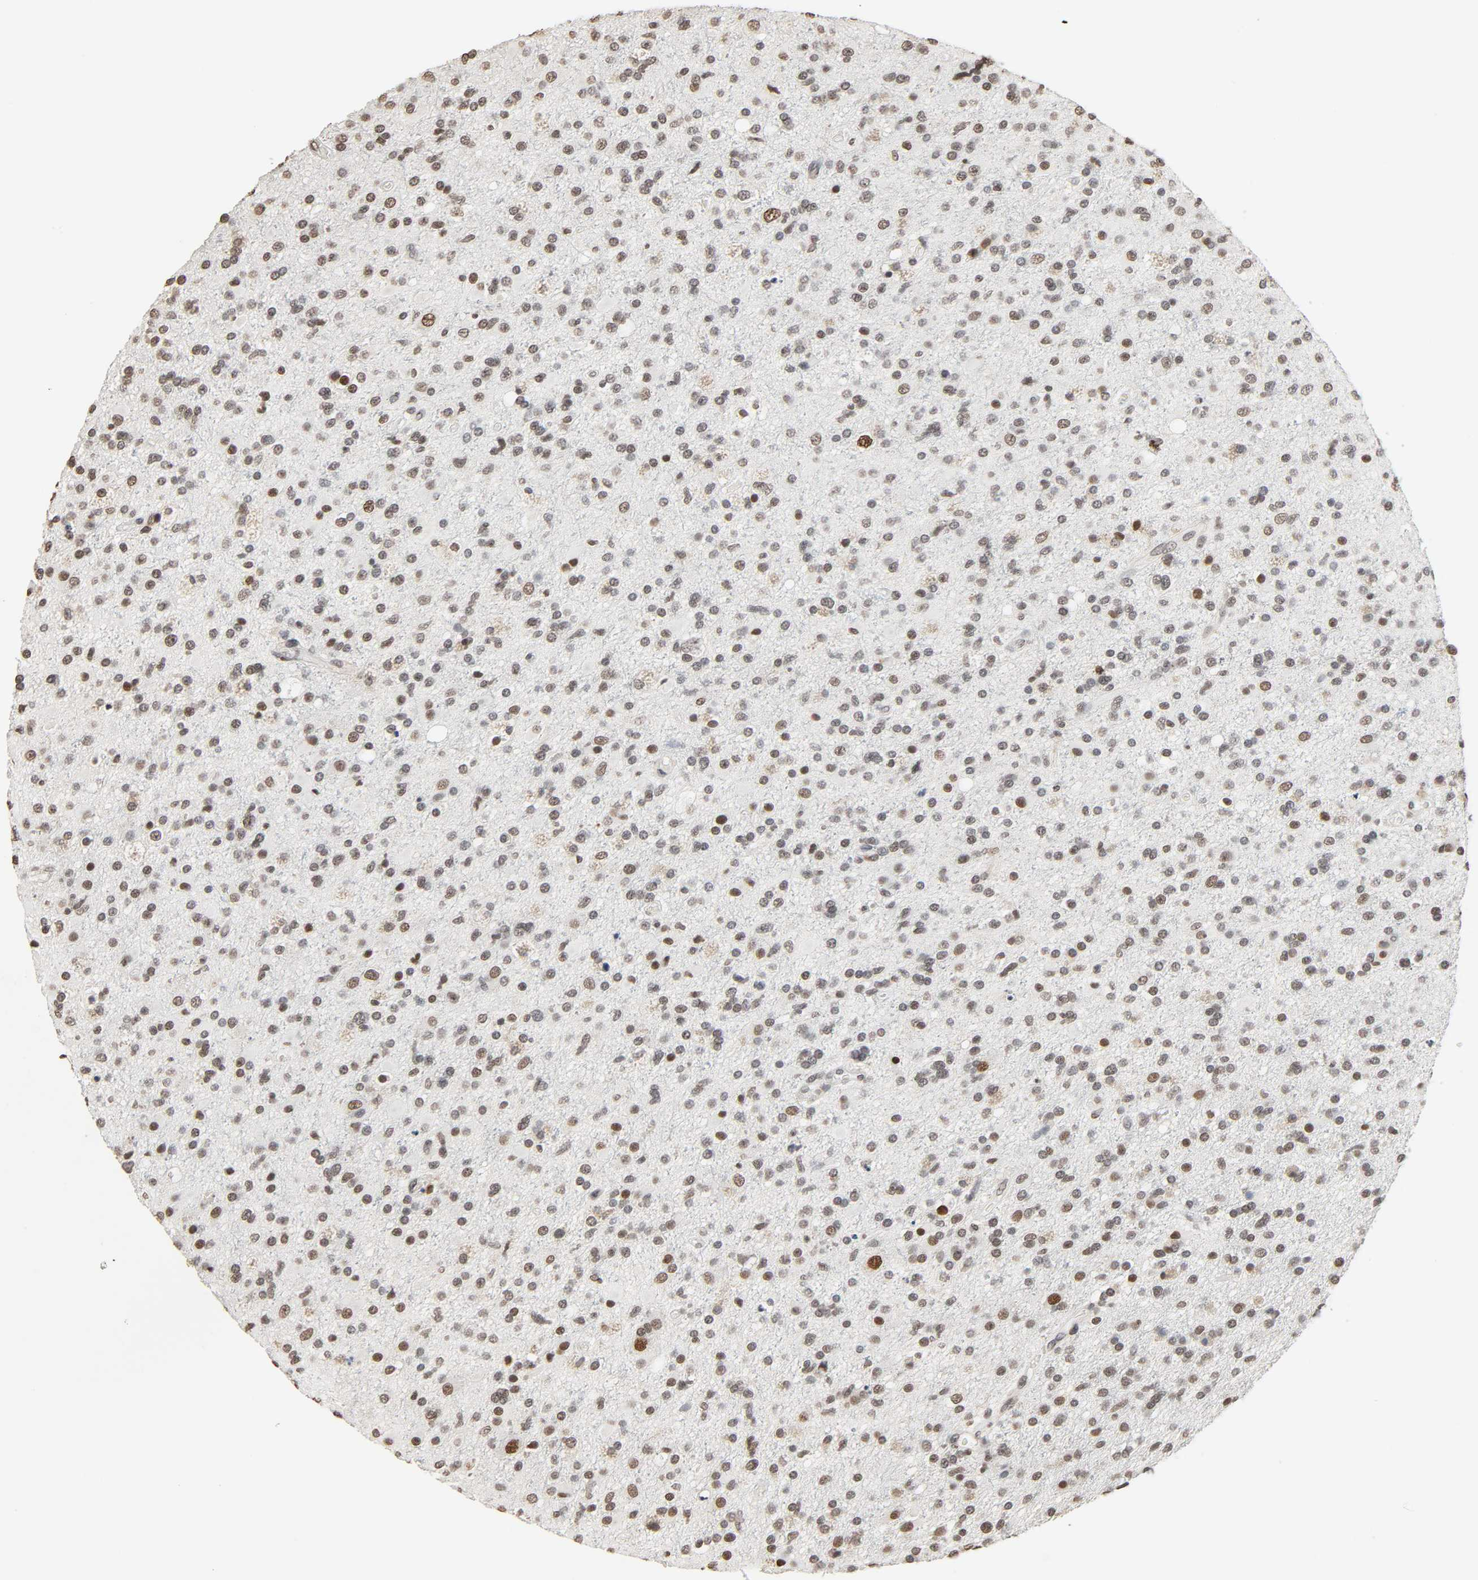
{"staining": {"intensity": "moderate", "quantity": ">75%", "location": "nuclear"}, "tissue": "glioma", "cell_type": "Tumor cells", "image_type": "cancer", "snomed": [{"axis": "morphology", "description": "Glioma, malignant, High grade"}, {"axis": "topography", "description": "Brain"}], "caption": "Malignant glioma (high-grade) tissue shows moderate nuclear expression in approximately >75% of tumor cells, visualized by immunohistochemistry.", "gene": "STK4", "patient": {"sex": "male", "age": 33}}